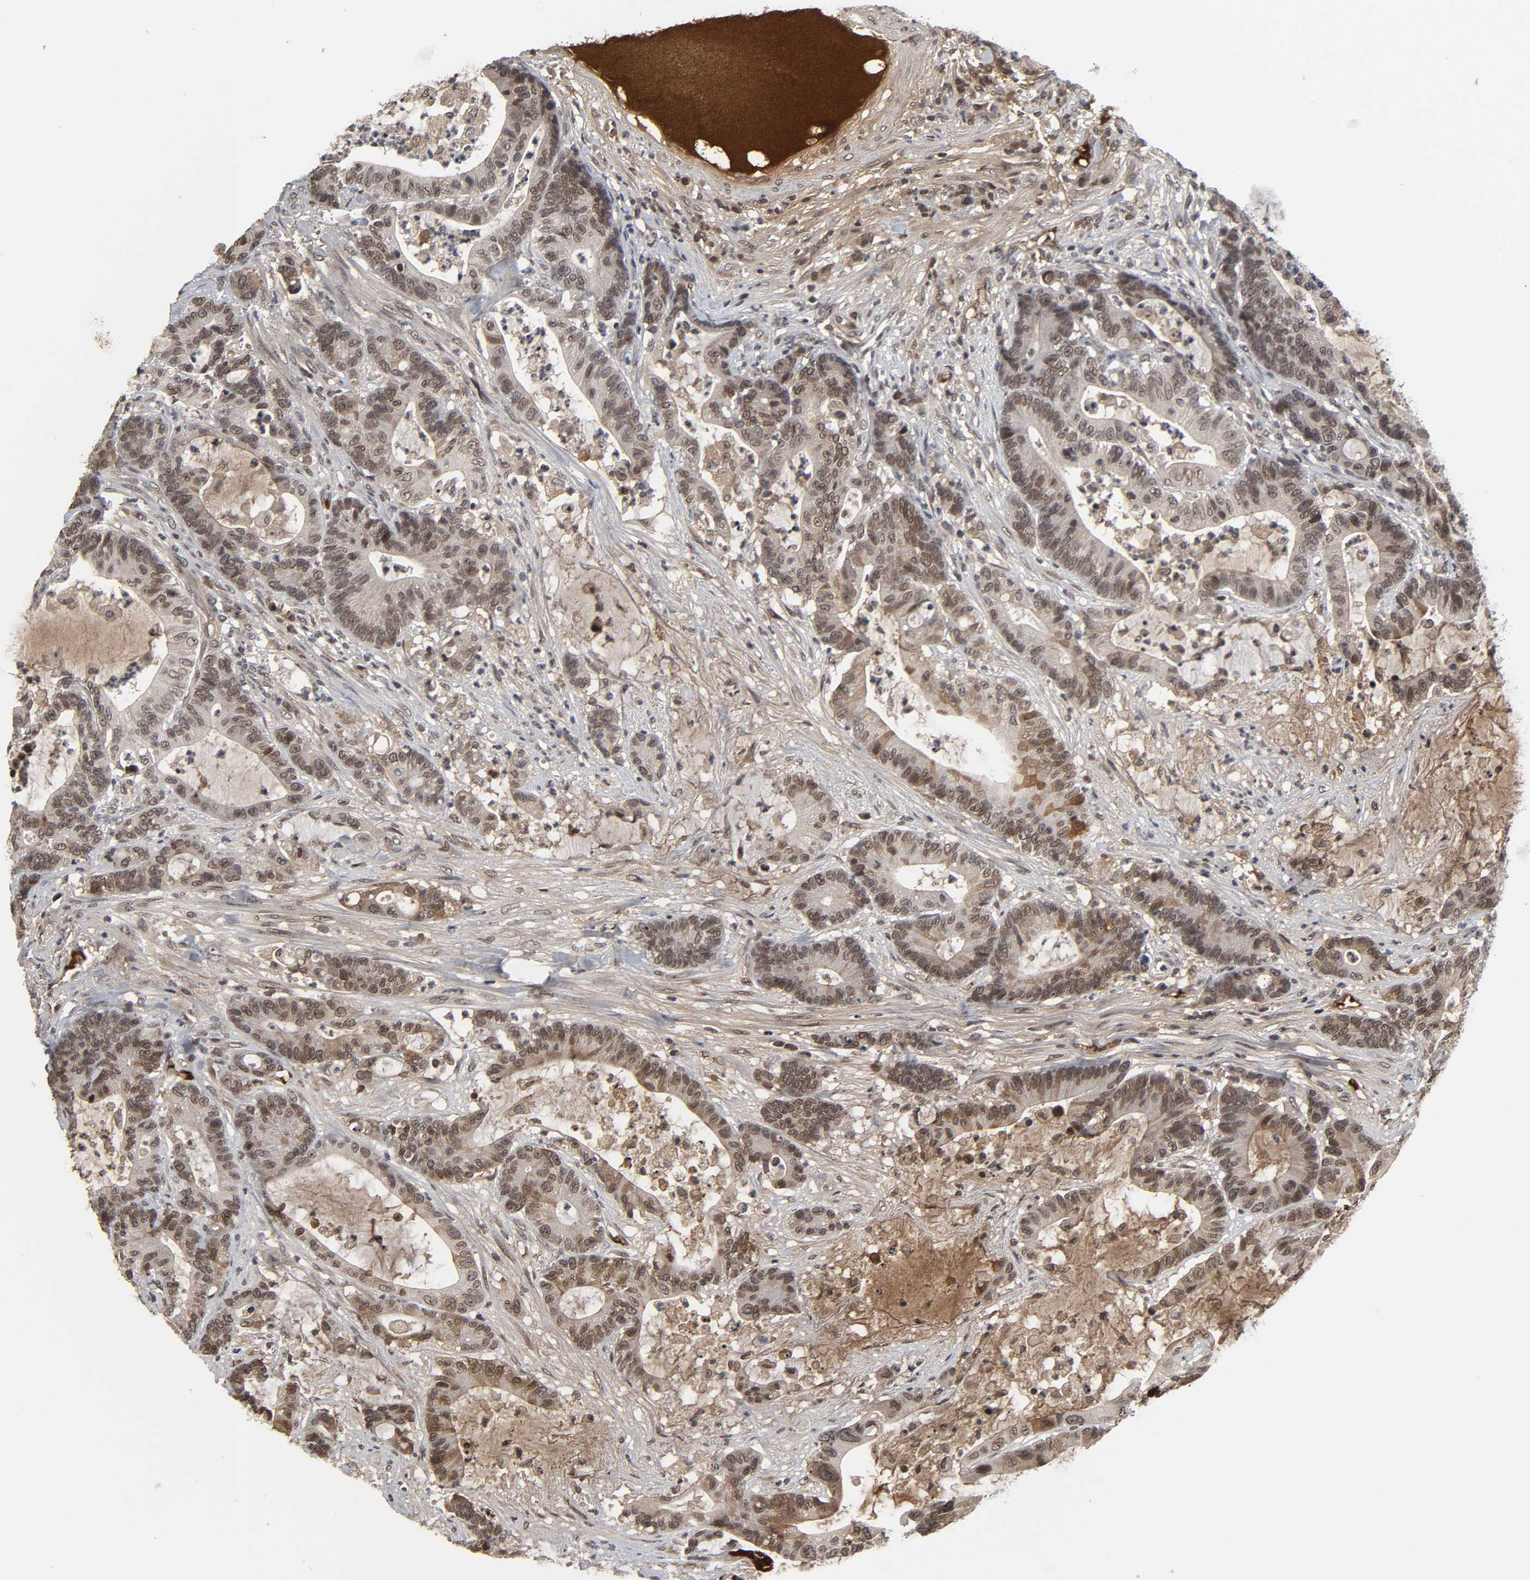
{"staining": {"intensity": "moderate", "quantity": ">75%", "location": "cytoplasmic/membranous,nuclear"}, "tissue": "colorectal cancer", "cell_type": "Tumor cells", "image_type": "cancer", "snomed": [{"axis": "morphology", "description": "Adenocarcinoma, NOS"}, {"axis": "topography", "description": "Colon"}], "caption": "A brown stain shows moderate cytoplasmic/membranous and nuclear expression of a protein in colorectal cancer tumor cells.", "gene": "CPN2", "patient": {"sex": "female", "age": 84}}